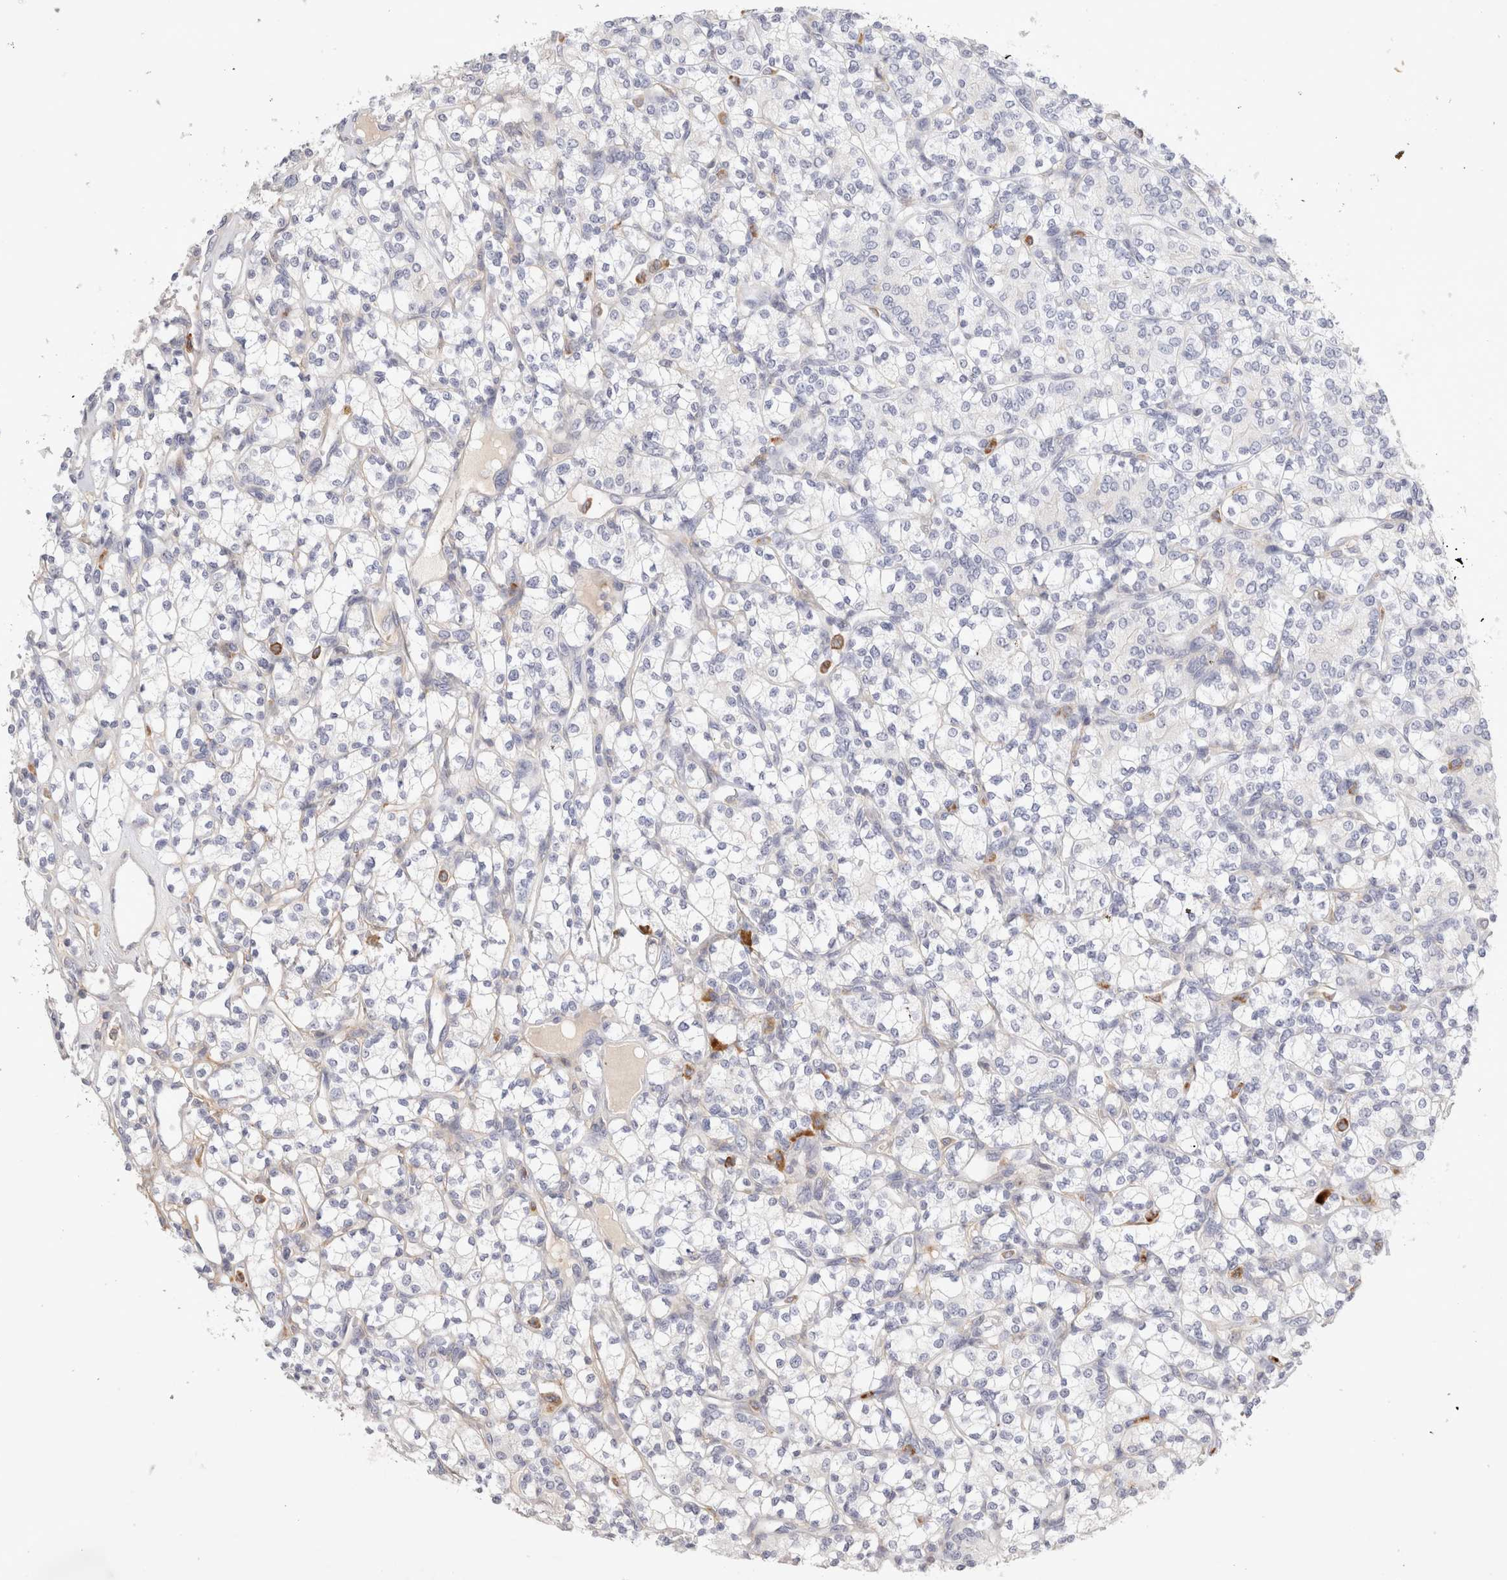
{"staining": {"intensity": "negative", "quantity": "none", "location": "none"}, "tissue": "renal cancer", "cell_type": "Tumor cells", "image_type": "cancer", "snomed": [{"axis": "morphology", "description": "Adenocarcinoma, NOS"}, {"axis": "topography", "description": "Kidney"}], "caption": "A photomicrograph of renal adenocarcinoma stained for a protein displays no brown staining in tumor cells. (Brightfield microscopy of DAB immunohistochemistry (IHC) at high magnification).", "gene": "FGL2", "patient": {"sex": "male", "age": 77}}